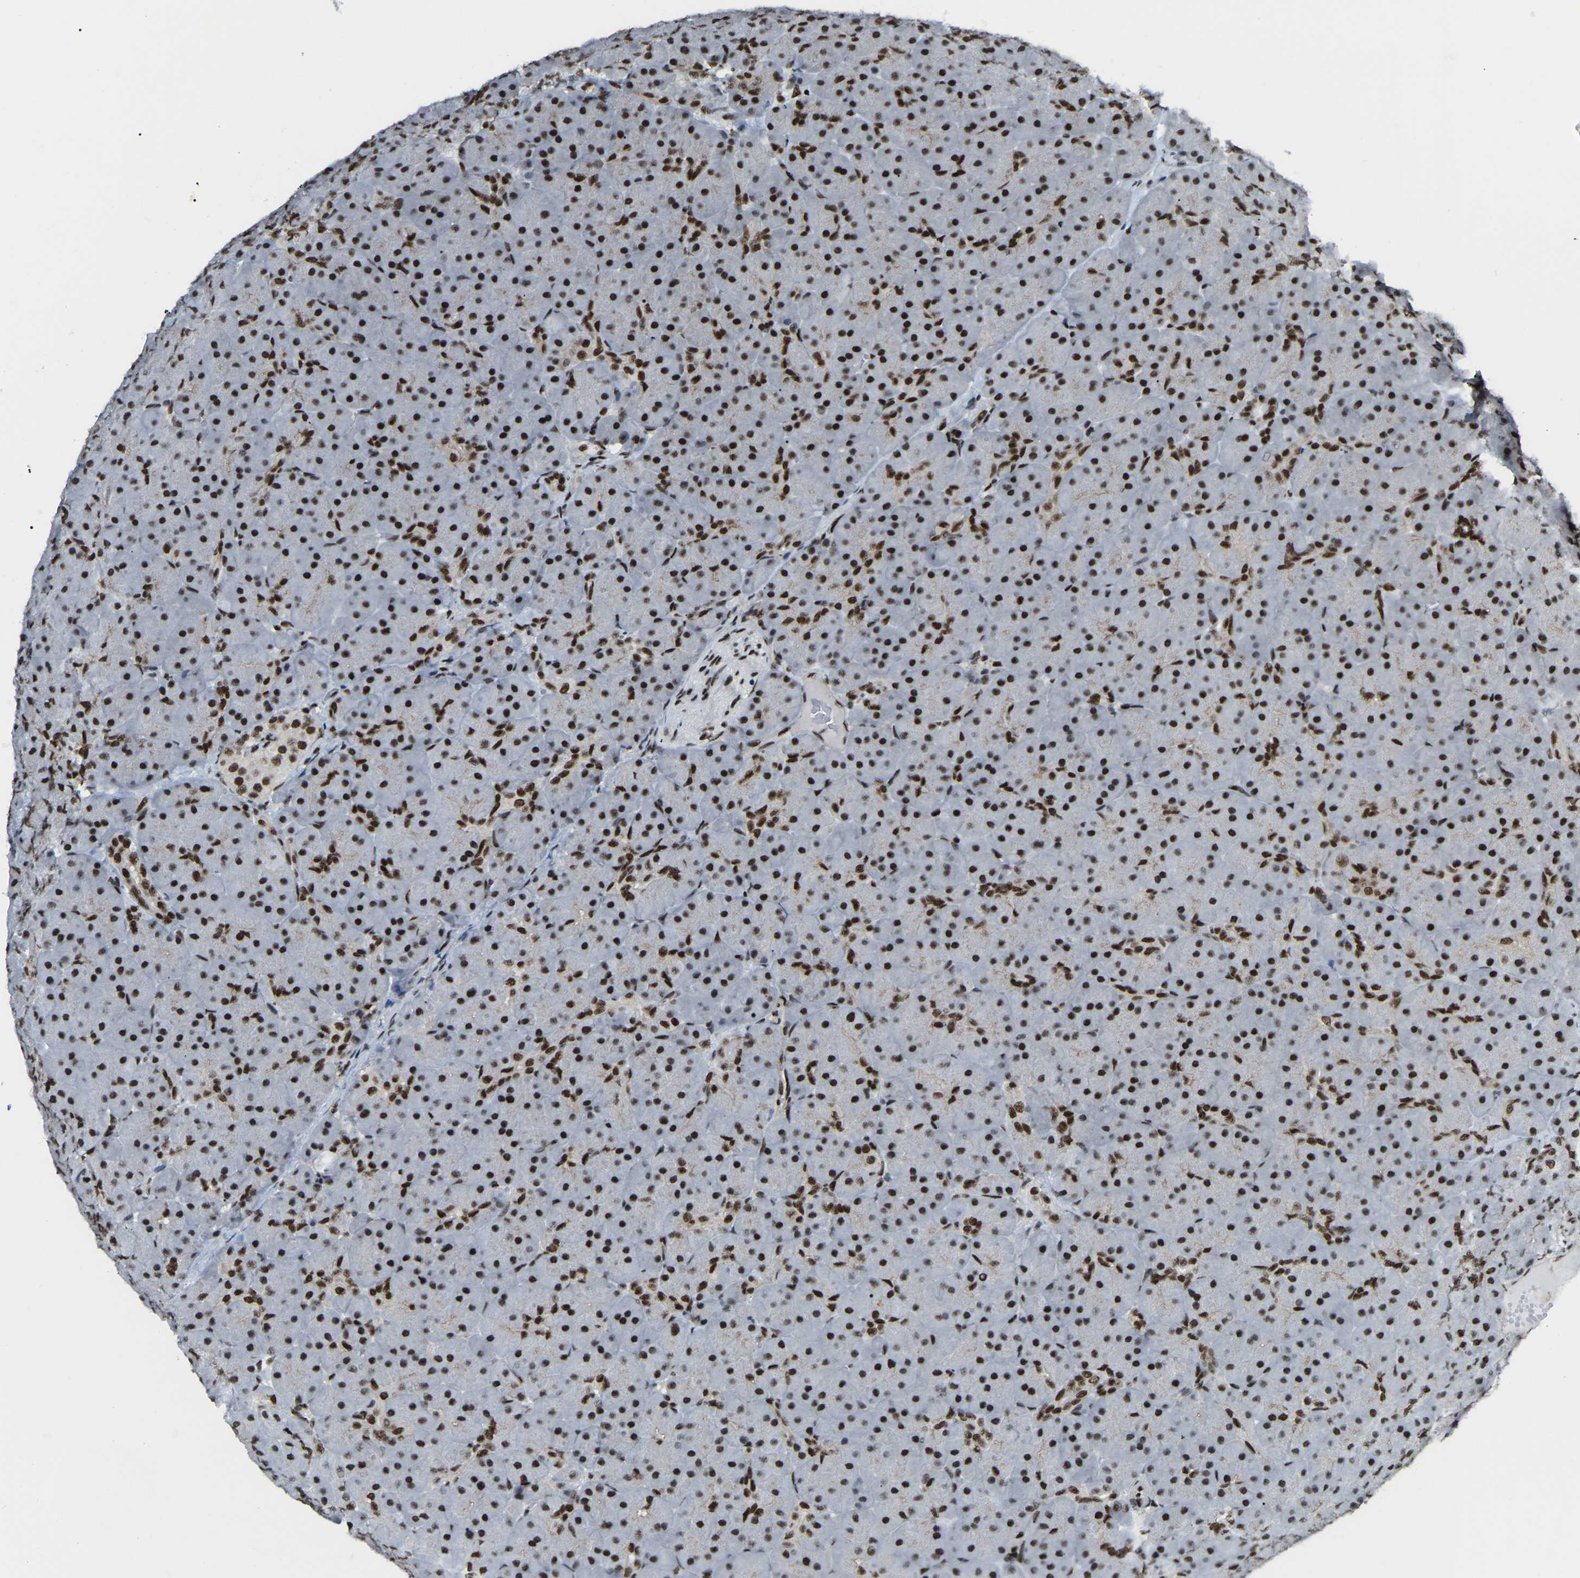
{"staining": {"intensity": "strong", "quantity": ">75%", "location": "nuclear"}, "tissue": "pancreas", "cell_type": "Exocrine glandular cells", "image_type": "normal", "snomed": [{"axis": "morphology", "description": "Normal tissue, NOS"}, {"axis": "topography", "description": "Pancreas"}], "caption": "DAB immunohistochemical staining of benign human pancreas demonstrates strong nuclear protein positivity in about >75% of exocrine glandular cells. The protein is stained brown, and the nuclei are stained in blue (DAB (3,3'-diaminobenzidine) IHC with brightfield microscopy, high magnification).", "gene": "NUMA1", "patient": {"sex": "male", "age": 66}}